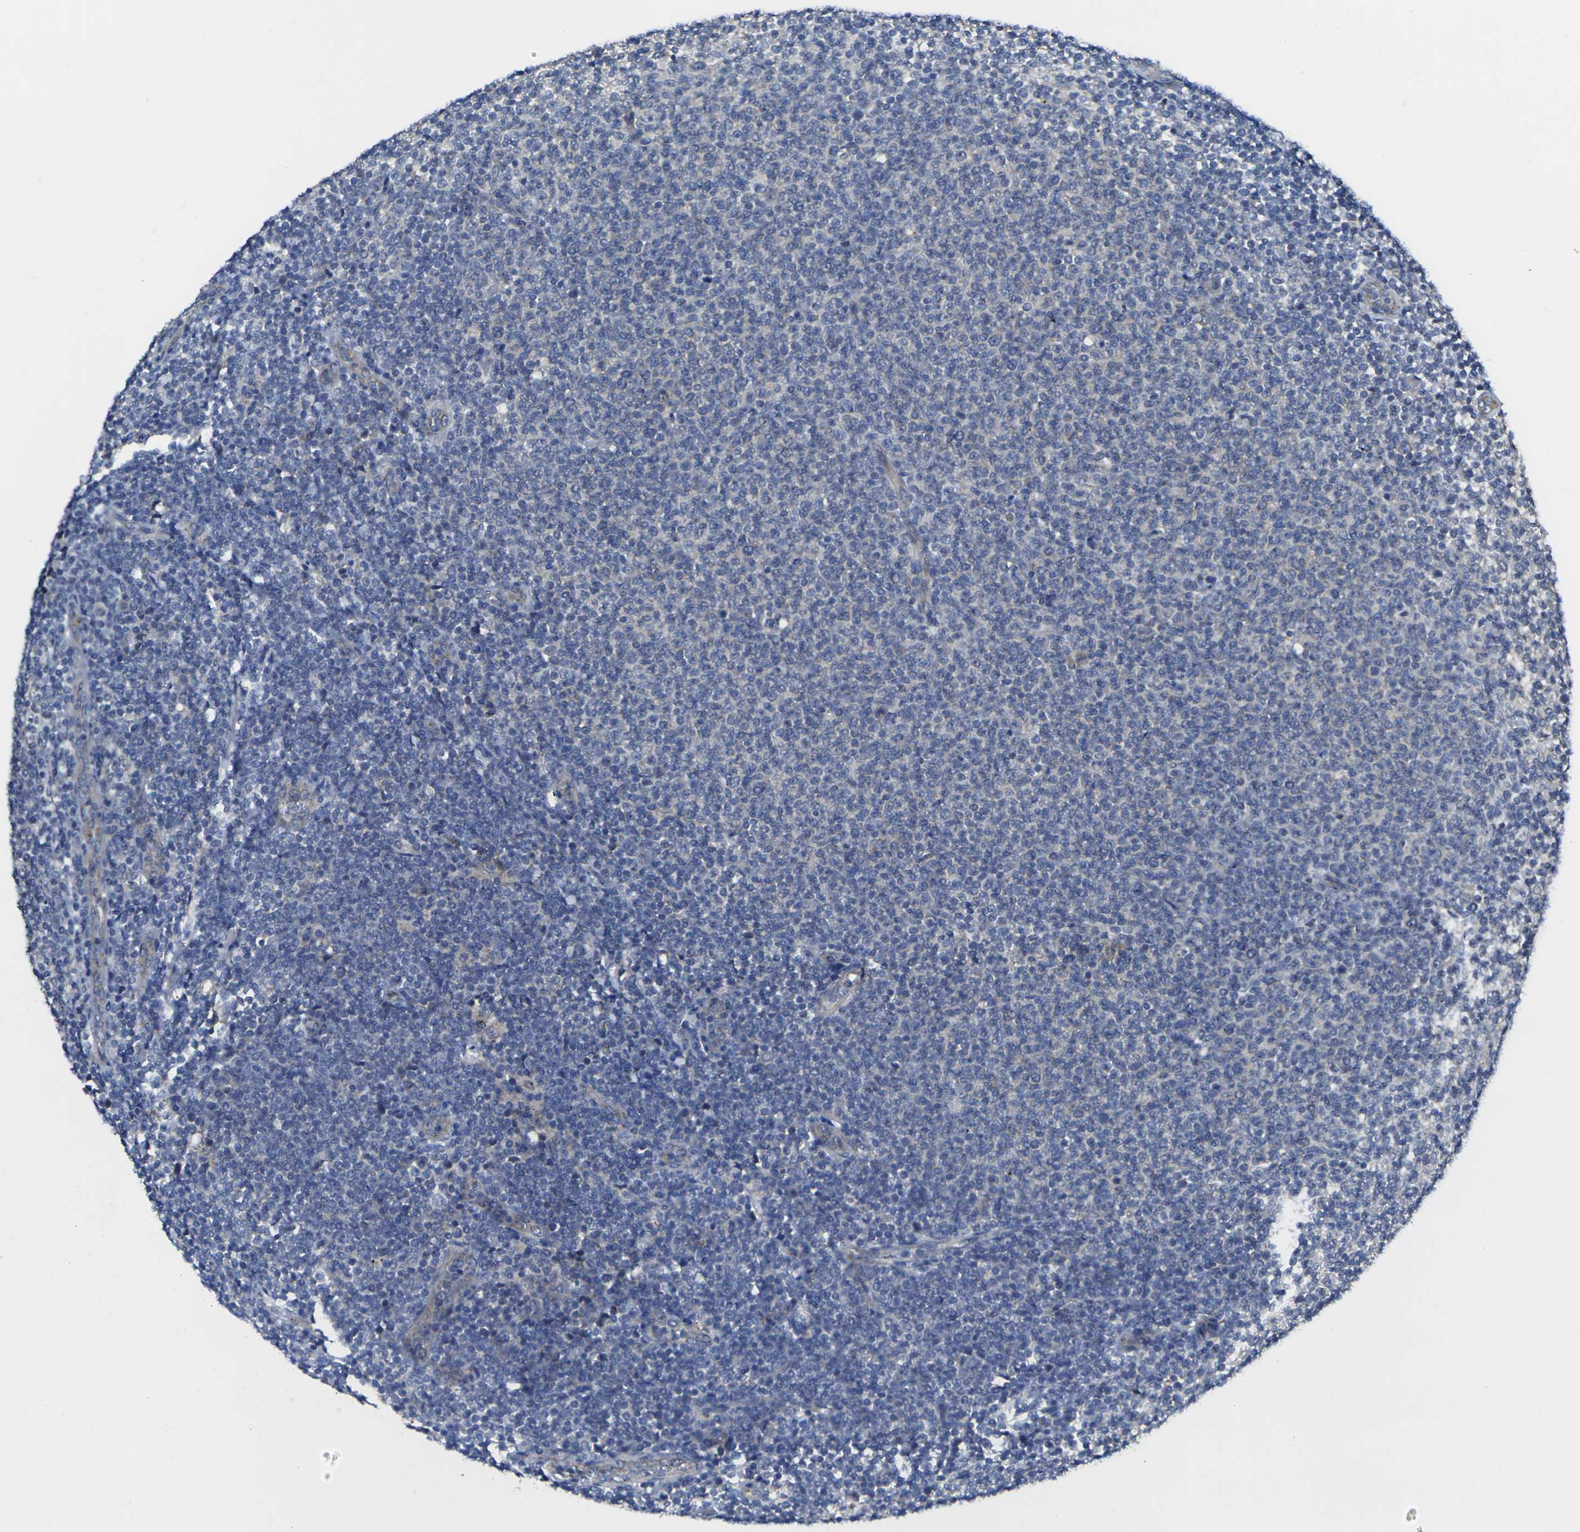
{"staining": {"intensity": "negative", "quantity": "none", "location": "none"}, "tissue": "lymphoma", "cell_type": "Tumor cells", "image_type": "cancer", "snomed": [{"axis": "morphology", "description": "Malignant lymphoma, non-Hodgkin's type, Low grade"}, {"axis": "topography", "description": "Lymph node"}], "caption": "A high-resolution histopathology image shows immunohistochemistry staining of low-grade malignant lymphoma, non-Hodgkin's type, which displays no significant staining in tumor cells.", "gene": "GNA12", "patient": {"sex": "male", "age": 66}}